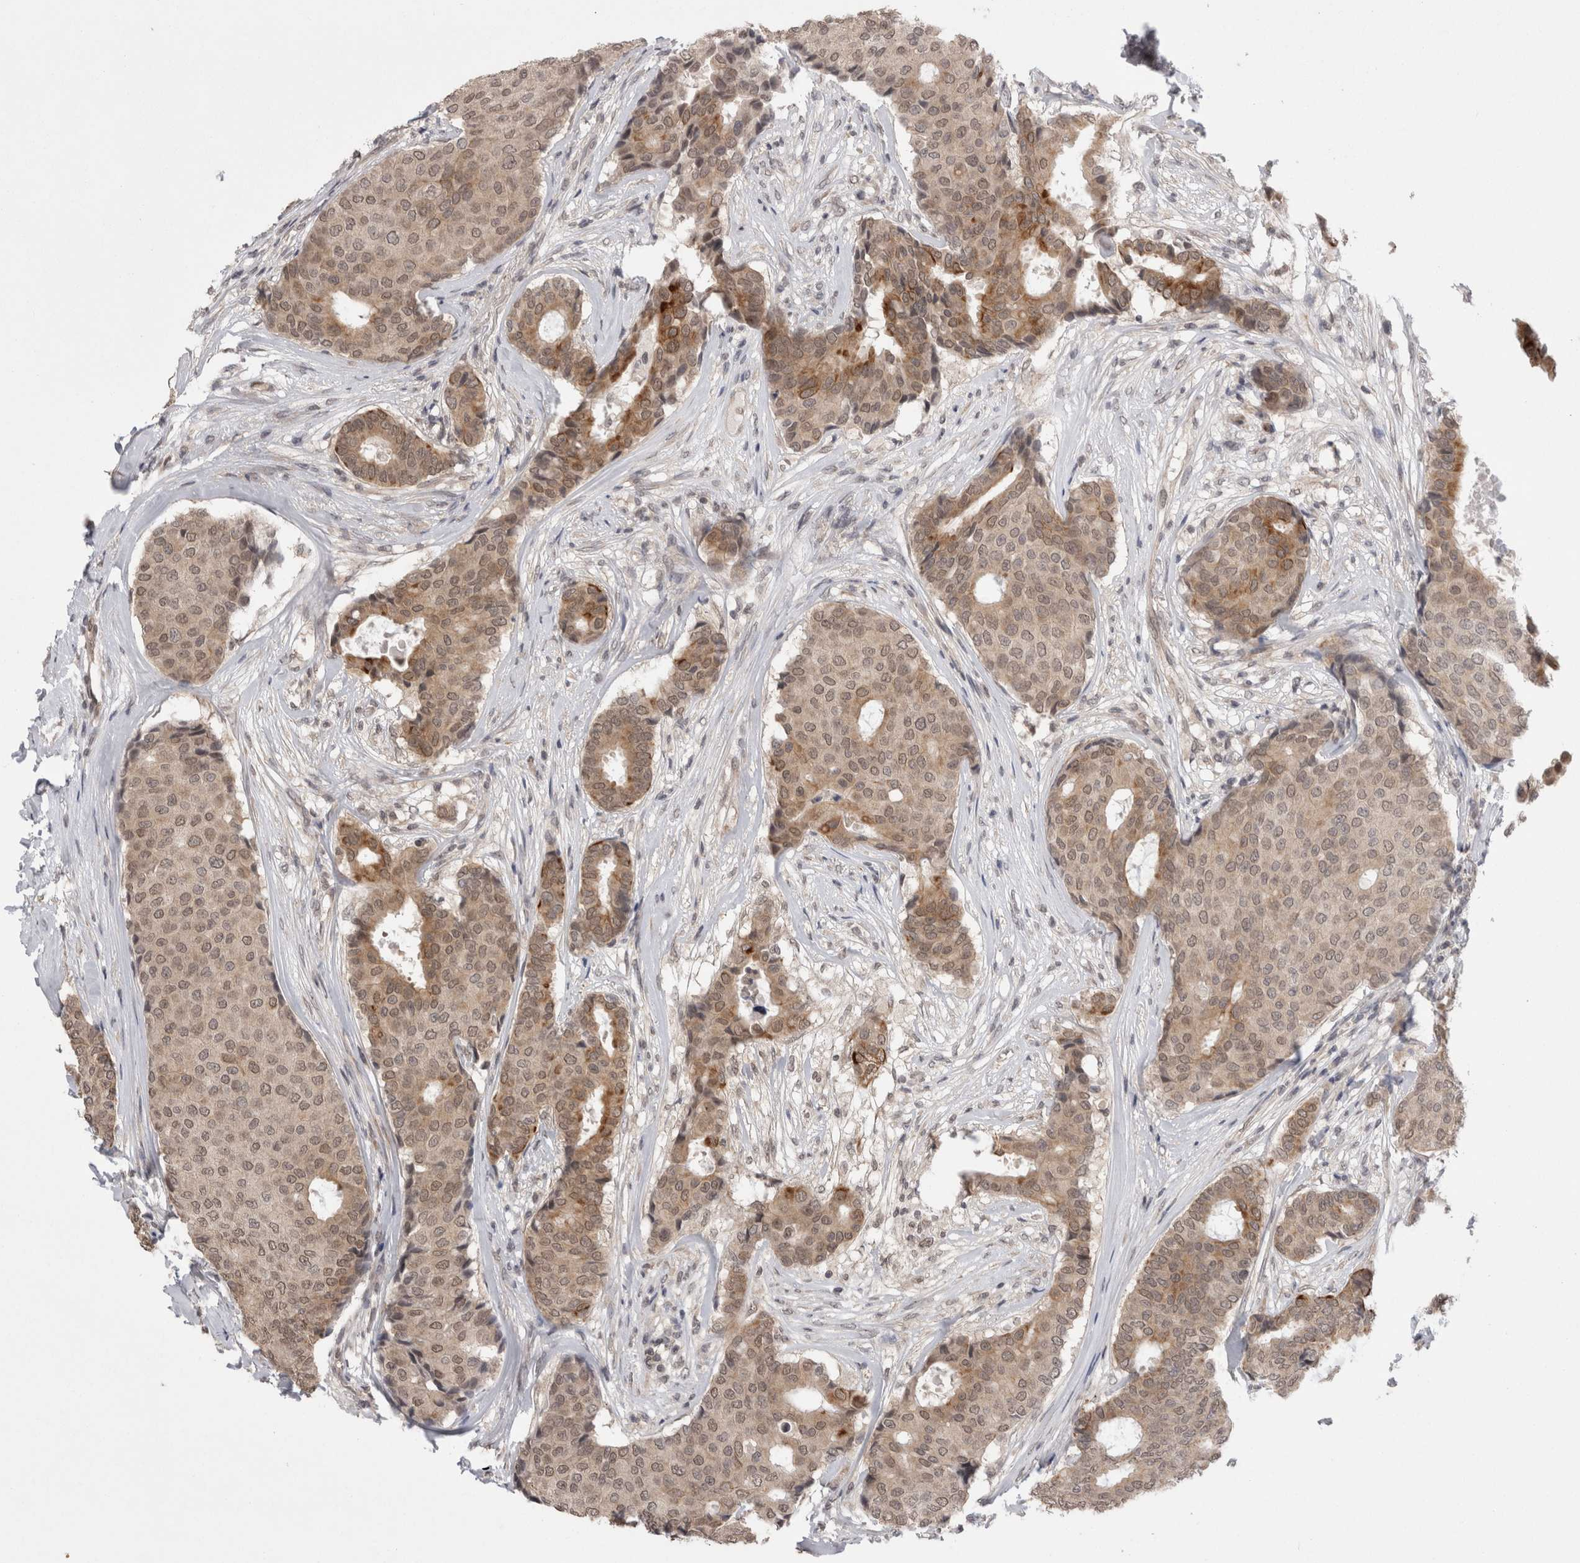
{"staining": {"intensity": "weak", "quantity": ">75%", "location": "cytoplasmic/membranous,nuclear"}, "tissue": "breast cancer", "cell_type": "Tumor cells", "image_type": "cancer", "snomed": [{"axis": "morphology", "description": "Duct carcinoma"}, {"axis": "topography", "description": "Breast"}], "caption": "IHC photomicrograph of breast cancer (infiltrating ductal carcinoma) stained for a protein (brown), which demonstrates low levels of weak cytoplasmic/membranous and nuclear positivity in approximately >75% of tumor cells.", "gene": "ZNF341", "patient": {"sex": "female", "age": 75}}